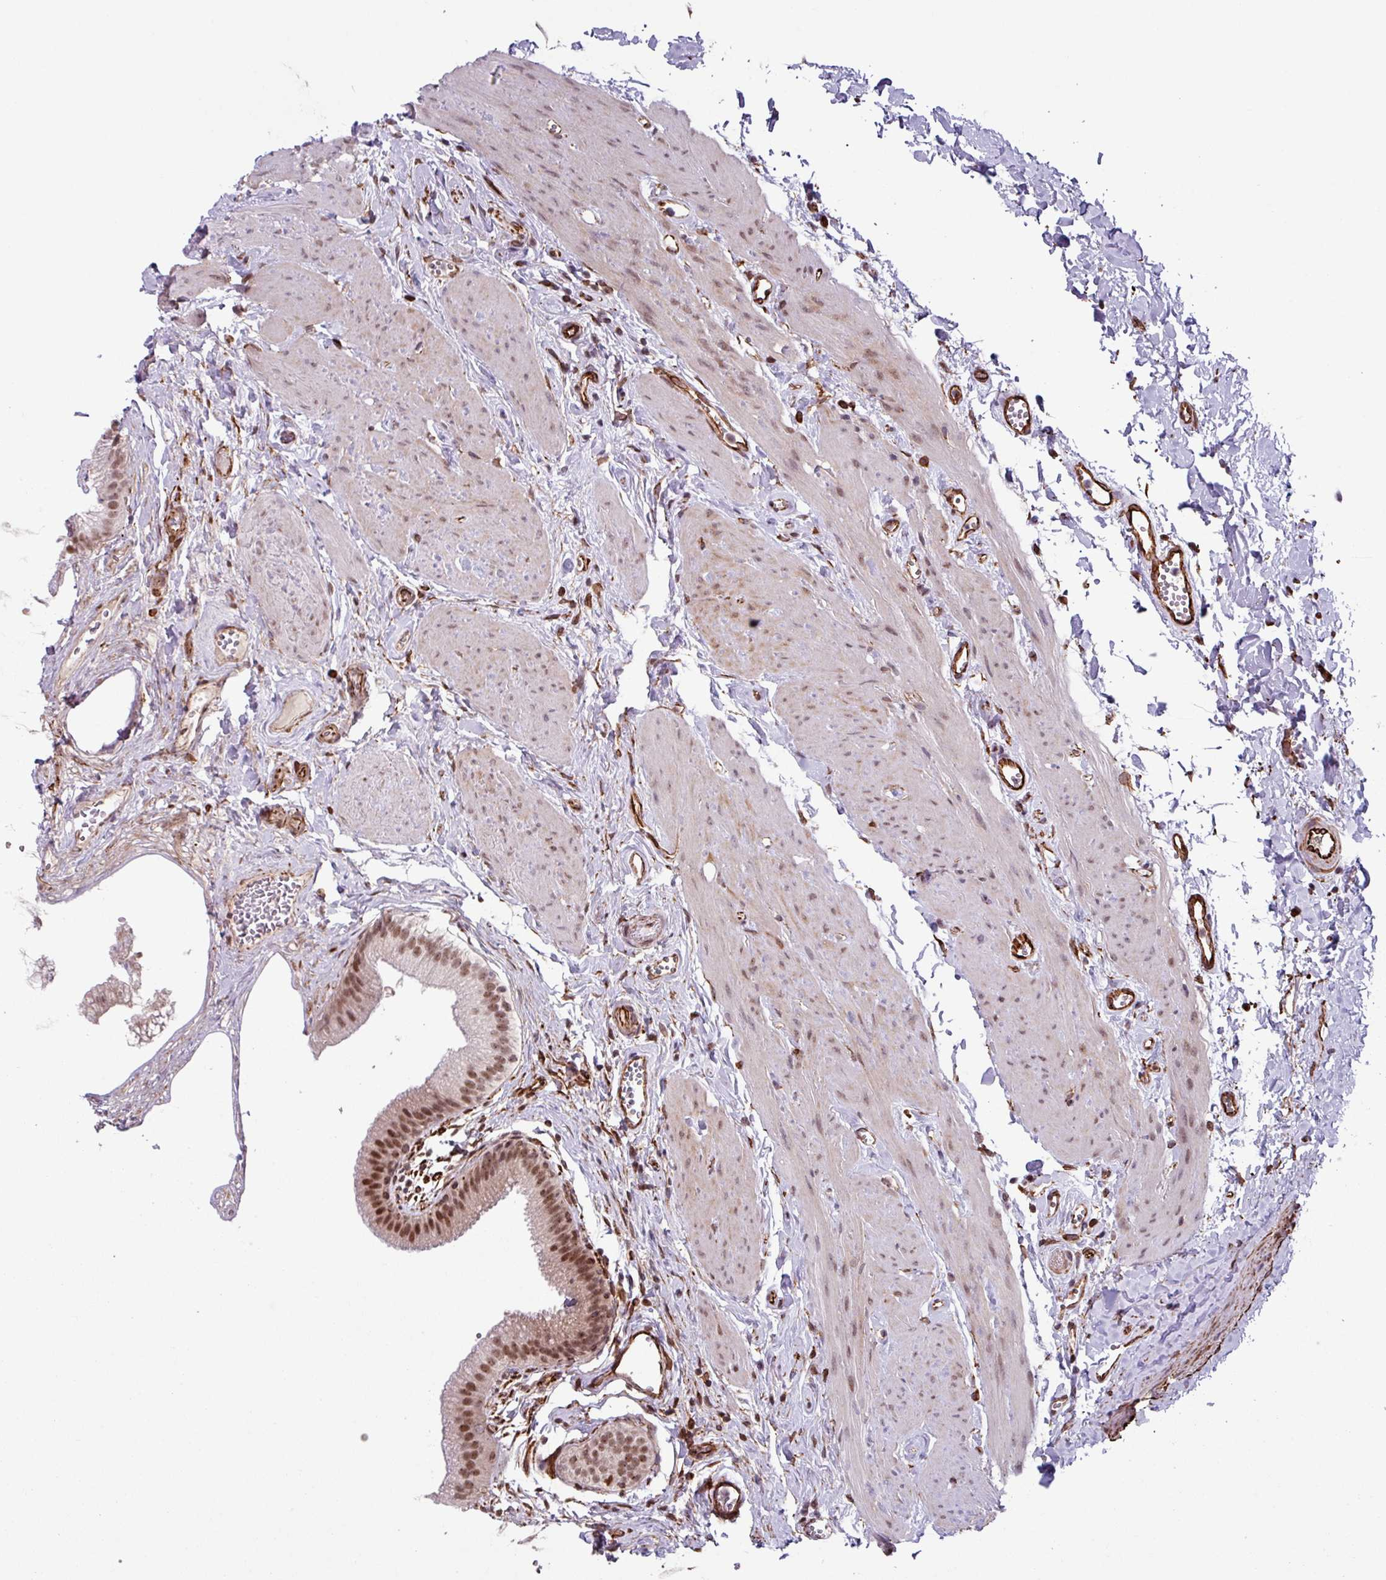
{"staining": {"intensity": "strong", "quantity": ">75%", "location": "nuclear"}, "tissue": "gallbladder", "cell_type": "Glandular cells", "image_type": "normal", "snomed": [{"axis": "morphology", "description": "Normal tissue, NOS"}, {"axis": "topography", "description": "Gallbladder"}], "caption": "Immunohistochemical staining of benign human gallbladder exhibits >75% levels of strong nuclear protein staining in approximately >75% of glandular cells.", "gene": "CHD3", "patient": {"sex": "female", "age": 54}}